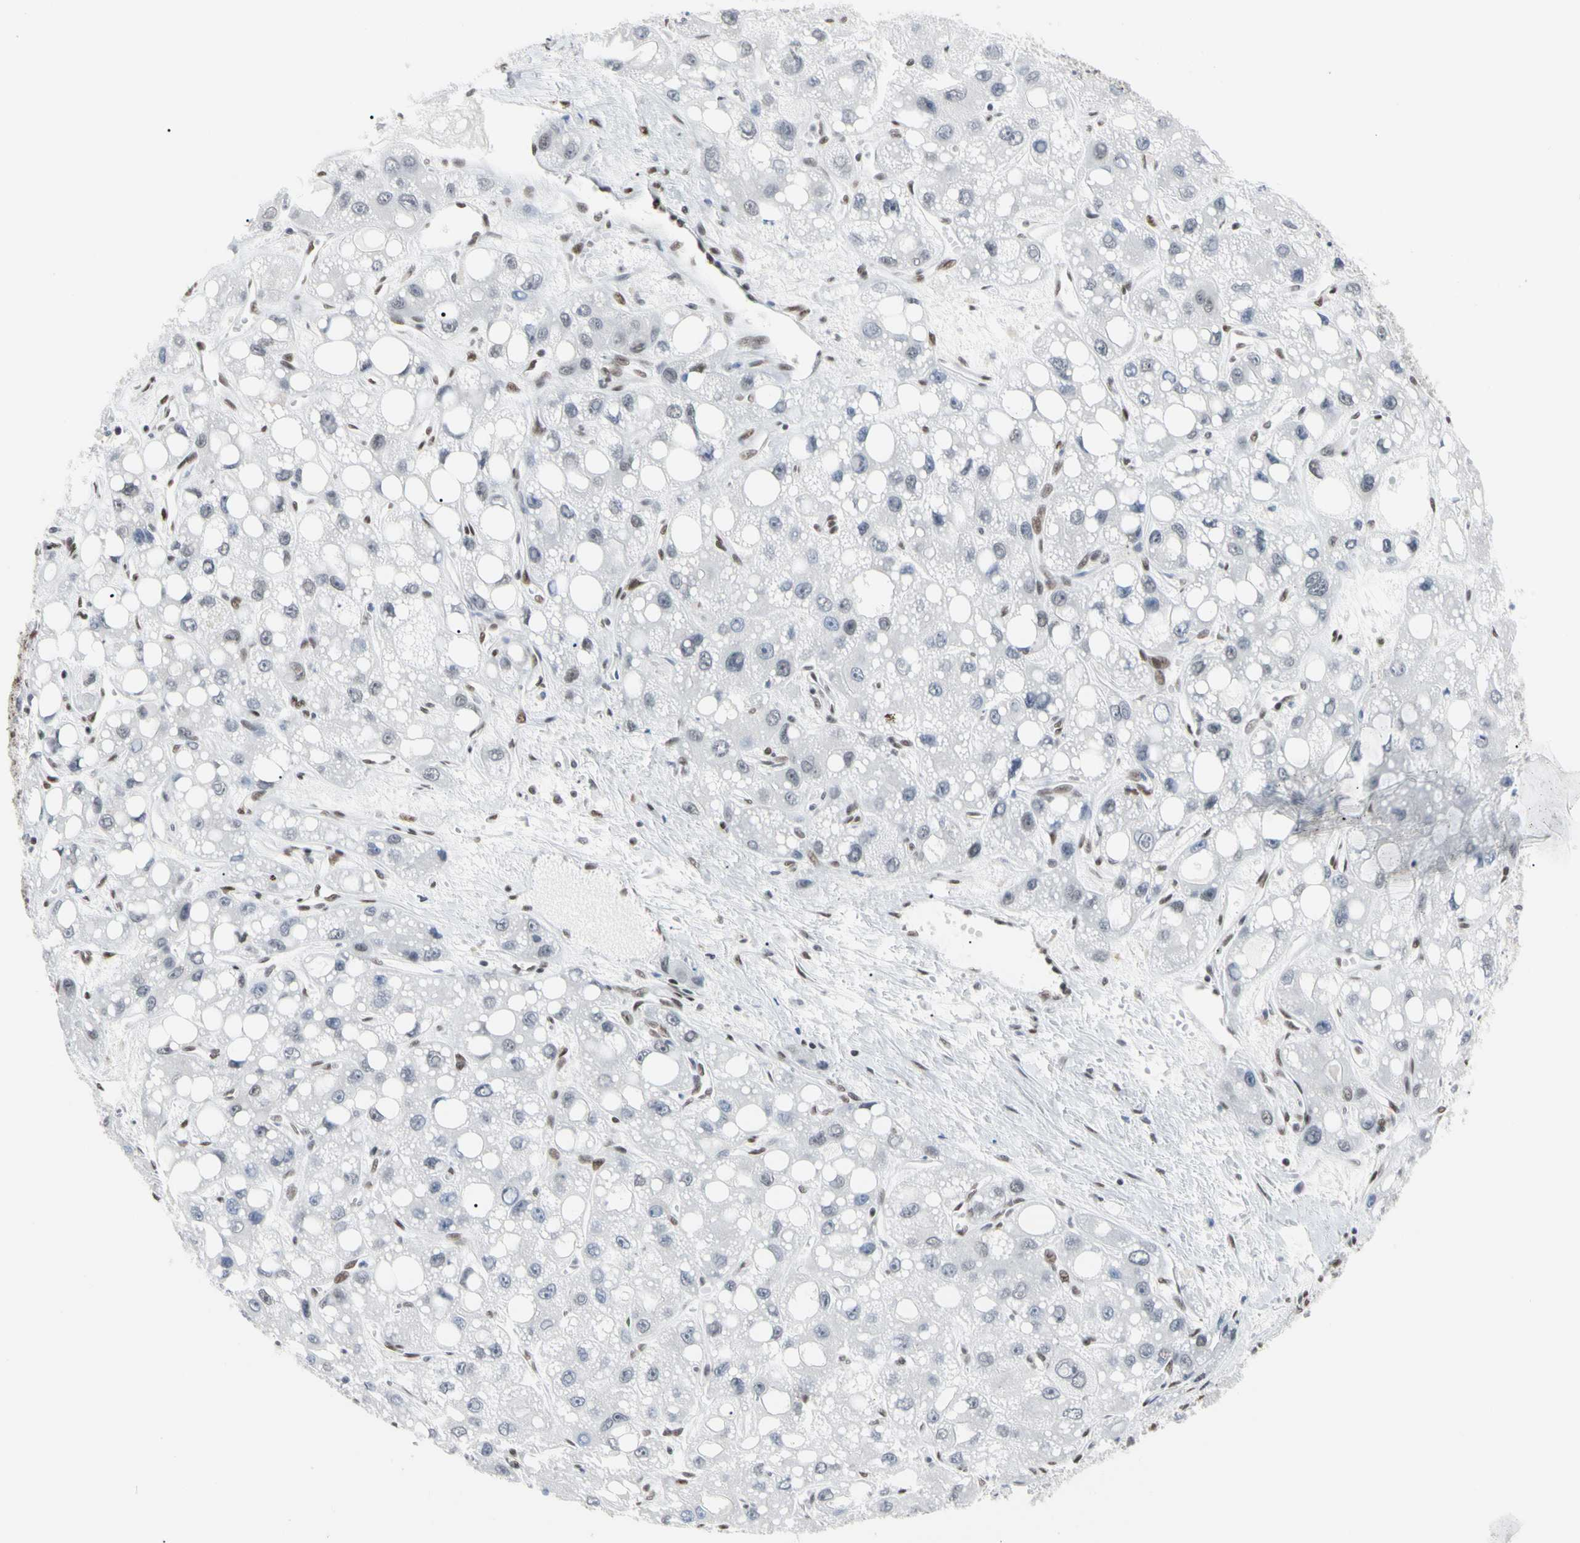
{"staining": {"intensity": "negative", "quantity": "none", "location": "none"}, "tissue": "liver cancer", "cell_type": "Tumor cells", "image_type": "cancer", "snomed": [{"axis": "morphology", "description": "Carcinoma, Hepatocellular, NOS"}, {"axis": "topography", "description": "Liver"}], "caption": "Histopathology image shows no significant protein positivity in tumor cells of liver cancer (hepatocellular carcinoma).", "gene": "FAM98B", "patient": {"sex": "male", "age": 55}}